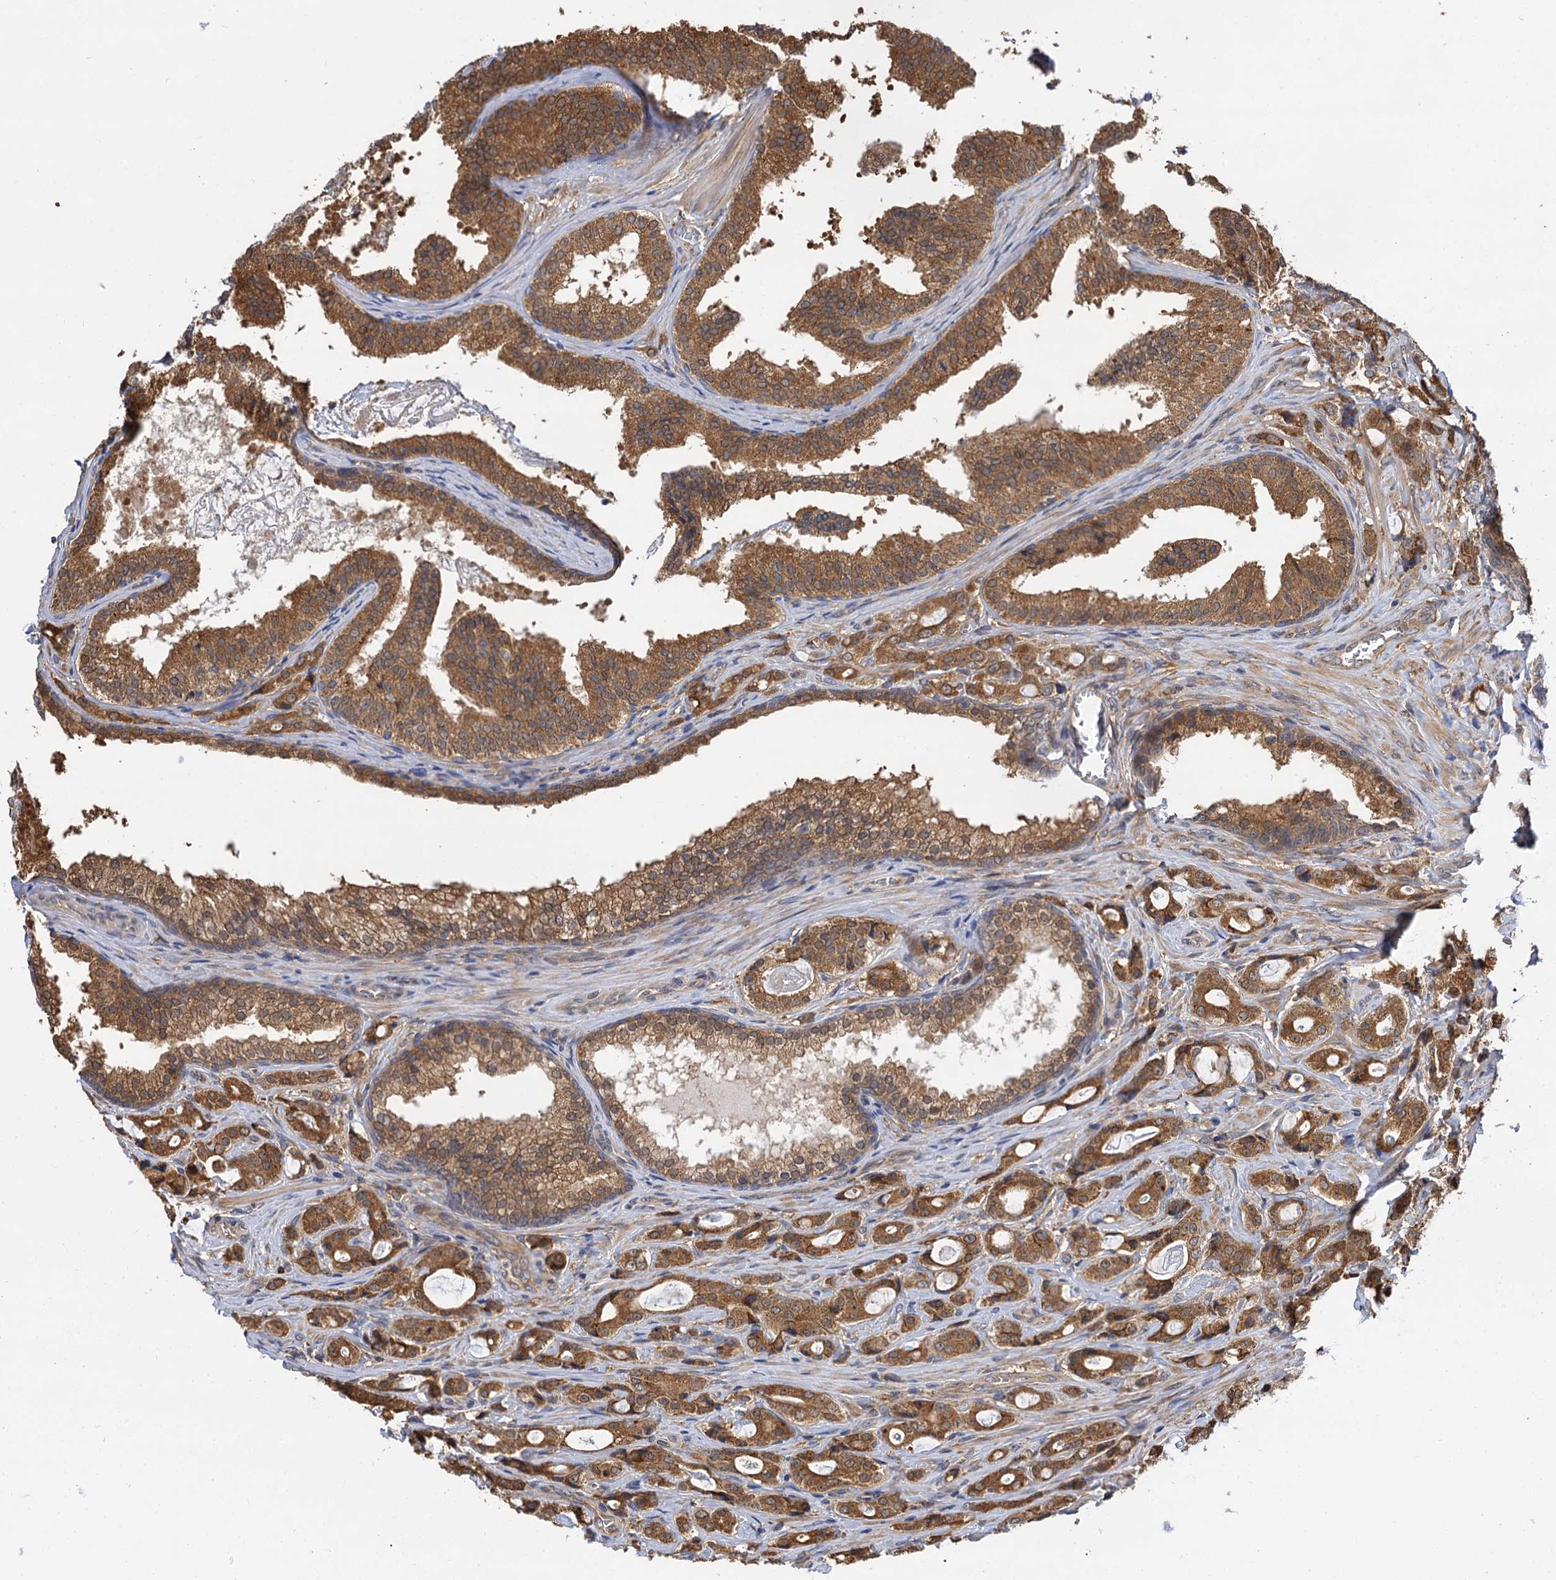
{"staining": {"intensity": "moderate", "quantity": ">75%", "location": "cytoplasmic/membranous"}, "tissue": "prostate cancer", "cell_type": "Tumor cells", "image_type": "cancer", "snomed": [{"axis": "morphology", "description": "Adenocarcinoma, High grade"}, {"axis": "topography", "description": "Prostate"}], "caption": "Immunohistochemistry (IHC) (DAB (3,3'-diaminobenzidine)) staining of adenocarcinoma (high-grade) (prostate) shows moderate cytoplasmic/membranous protein expression in approximately >75% of tumor cells. The staining is performed using DAB (3,3'-diaminobenzidine) brown chromogen to label protein expression. The nuclei are counter-stained blue using hematoxylin.", "gene": "PPIP5K2", "patient": {"sex": "male", "age": 63}}